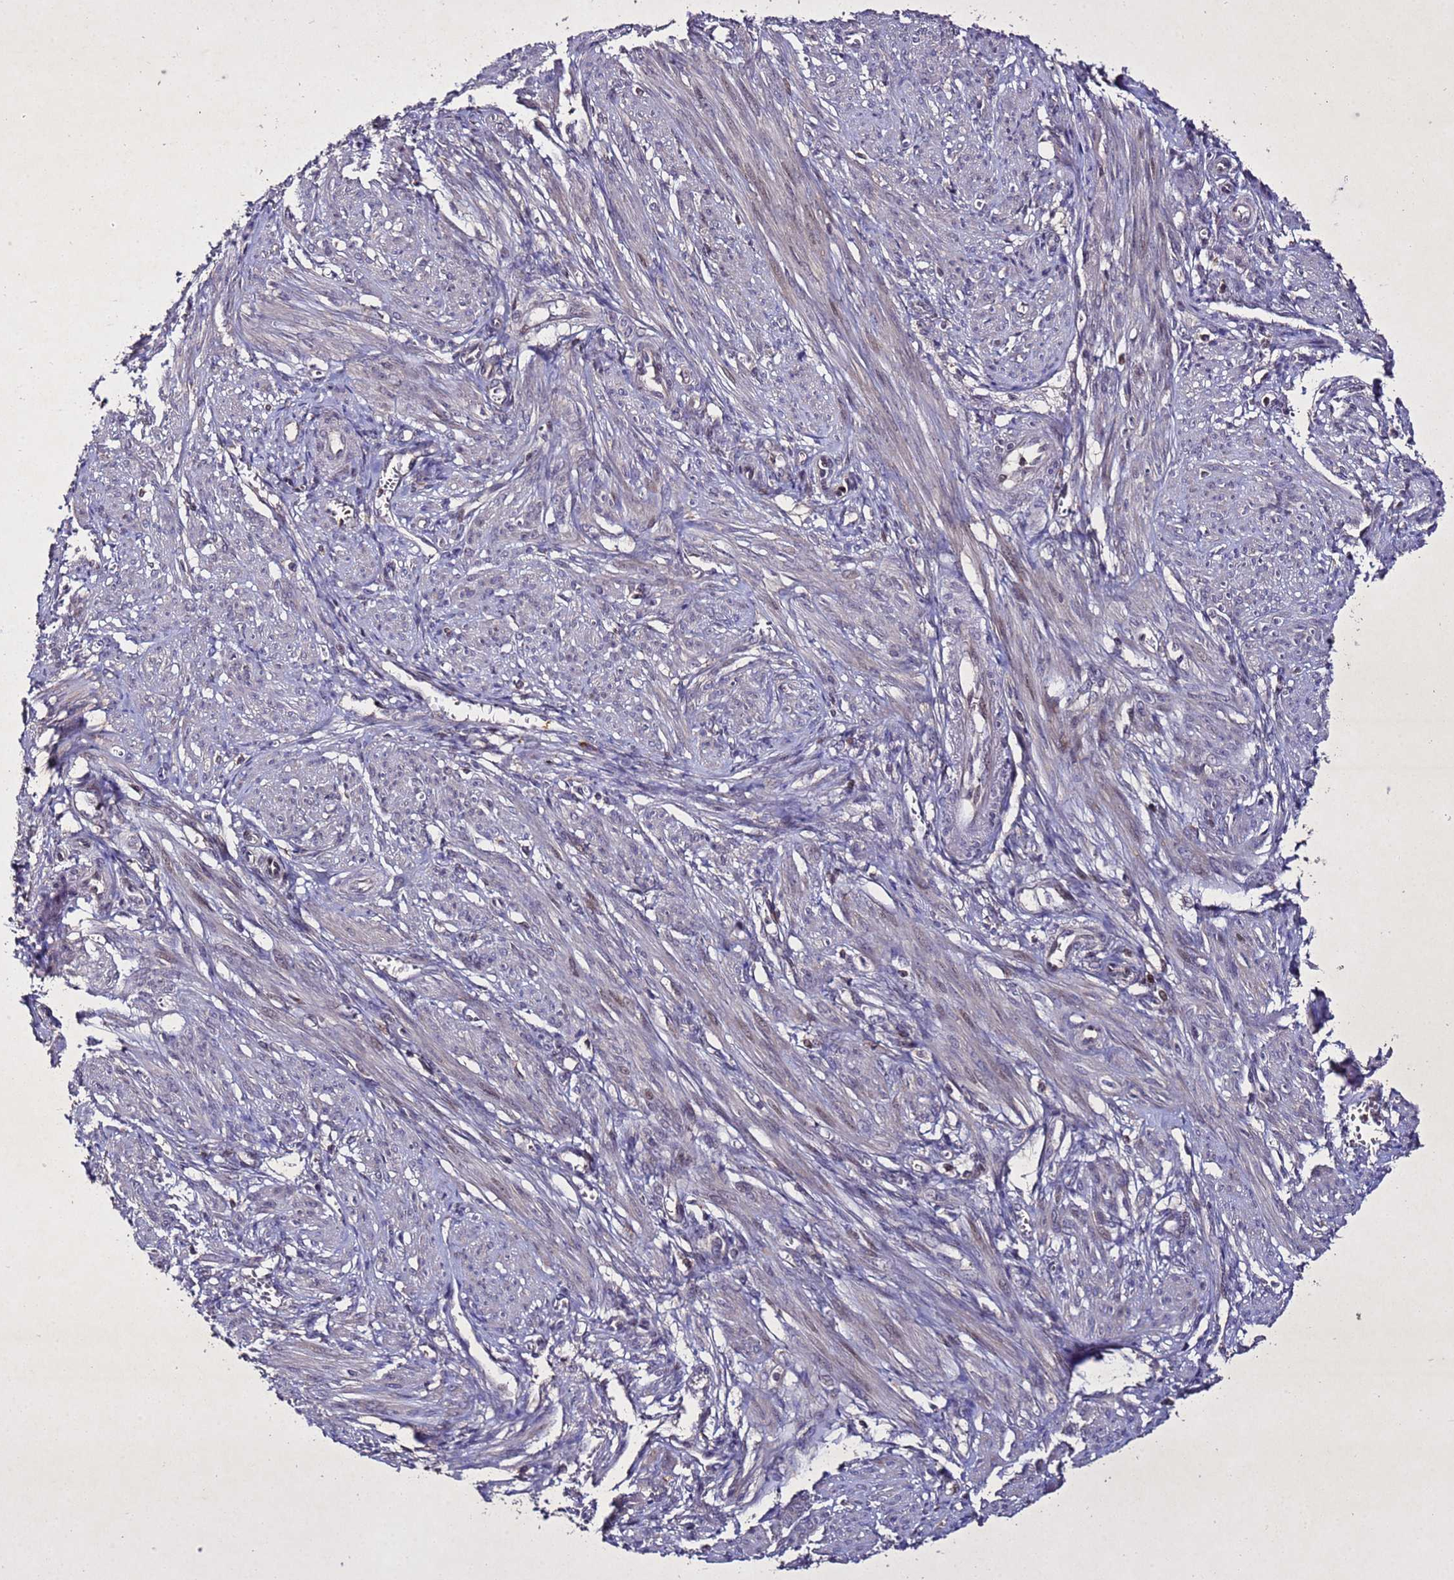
{"staining": {"intensity": "weak", "quantity": "25%-75%", "location": "cytoplasmic/membranous"}, "tissue": "smooth muscle", "cell_type": "Smooth muscle cells", "image_type": "normal", "snomed": [{"axis": "morphology", "description": "Normal tissue, NOS"}, {"axis": "topography", "description": "Smooth muscle"}], "caption": "An image showing weak cytoplasmic/membranous expression in approximately 25%-75% of smooth muscle cells in unremarkable smooth muscle, as visualized by brown immunohistochemical staining.", "gene": "SV2B", "patient": {"sex": "female", "age": 39}}